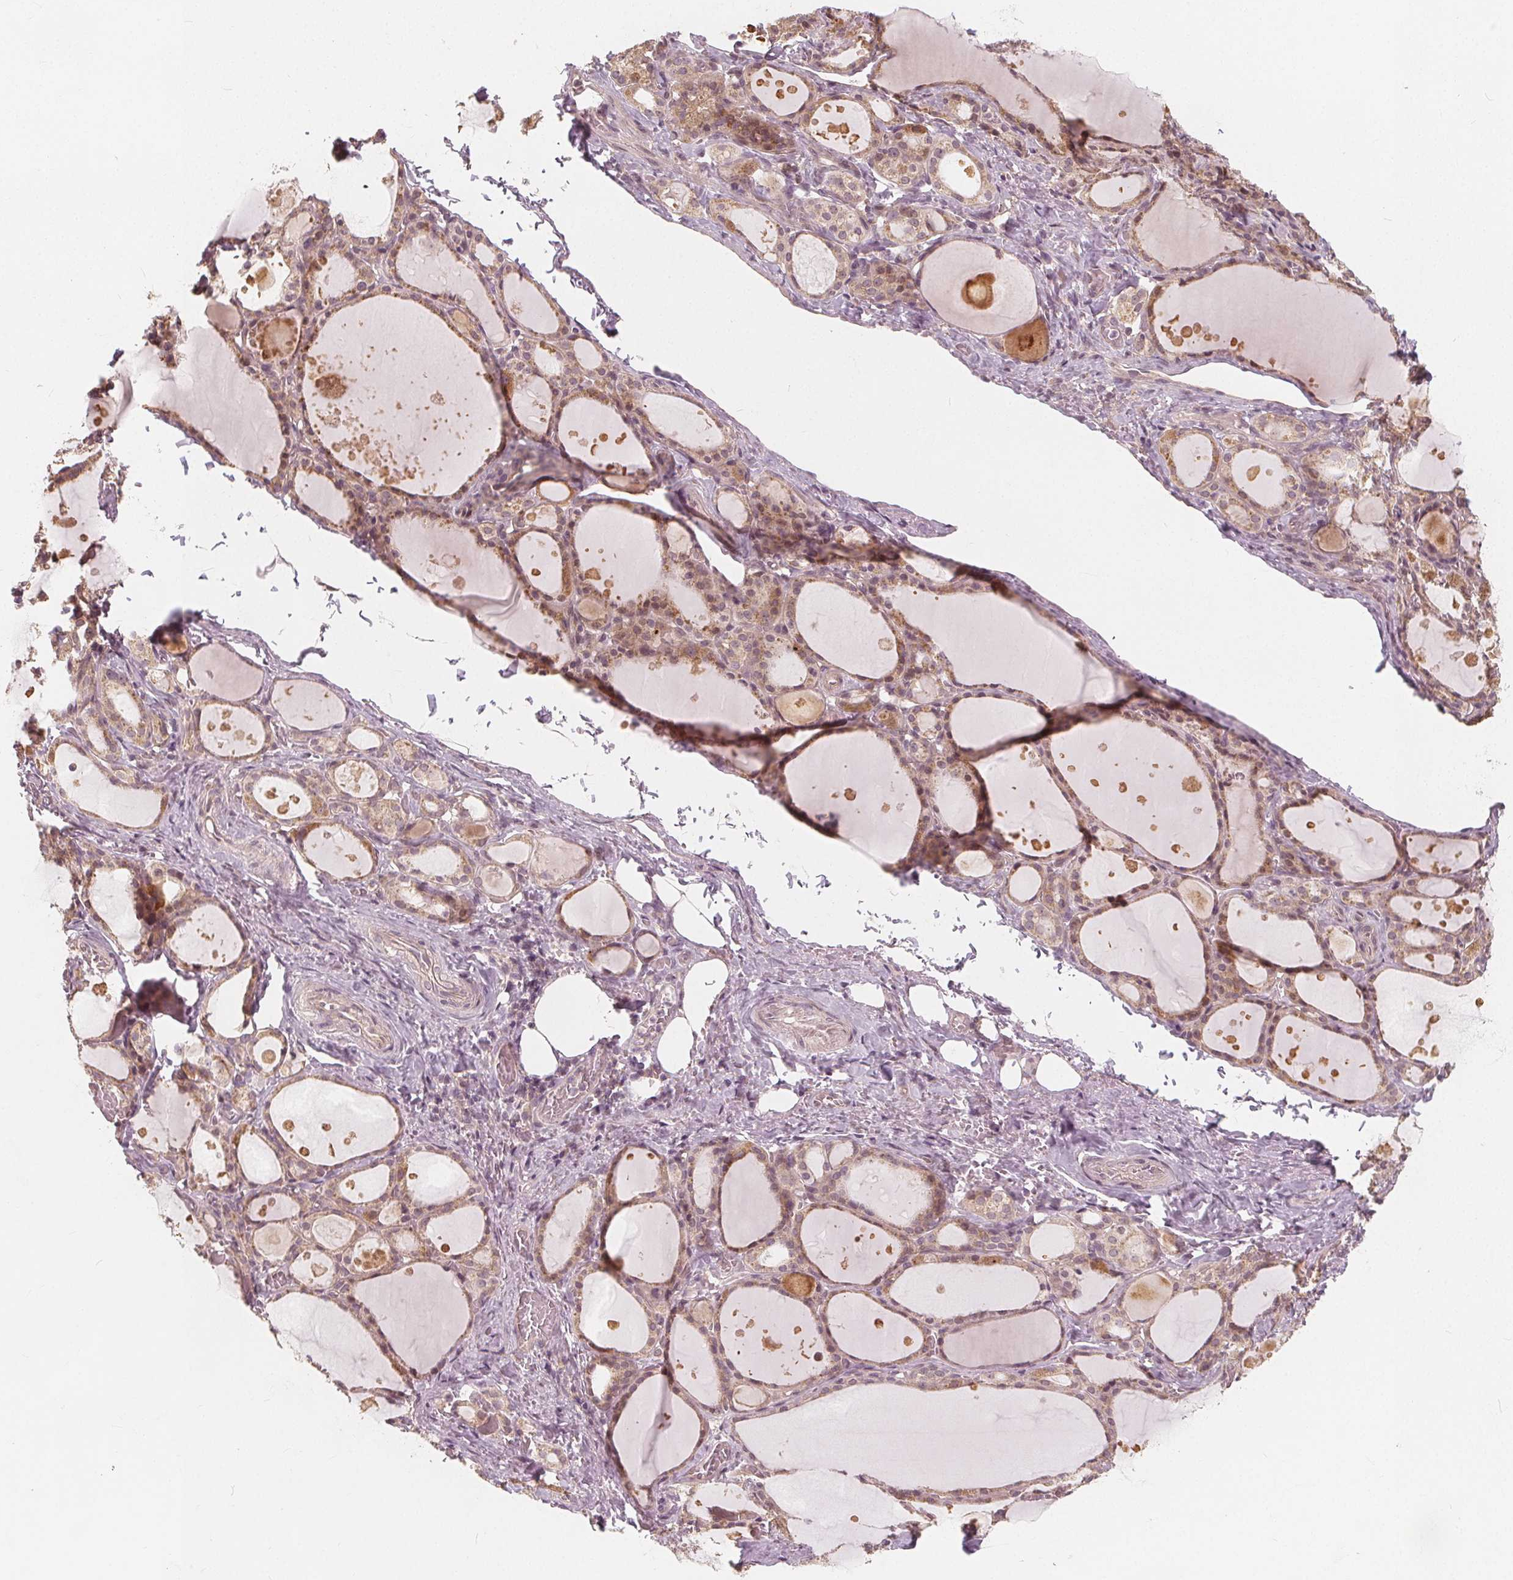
{"staining": {"intensity": "moderate", "quantity": ">75%", "location": "cytoplasmic/membranous"}, "tissue": "thyroid gland", "cell_type": "Glandular cells", "image_type": "normal", "snomed": [{"axis": "morphology", "description": "Normal tissue, NOS"}, {"axis": "topography", "description": "Thyroid gland"}], "caption": "This micrograph demonstrates IHC staining of unremarkable human thyroid gland, with medium moderate cytoplasmic/membranous staining in approximately >75% of glandular cells.", "gene": "SNX12", "patient": {"sex": "male", "age": 68}}